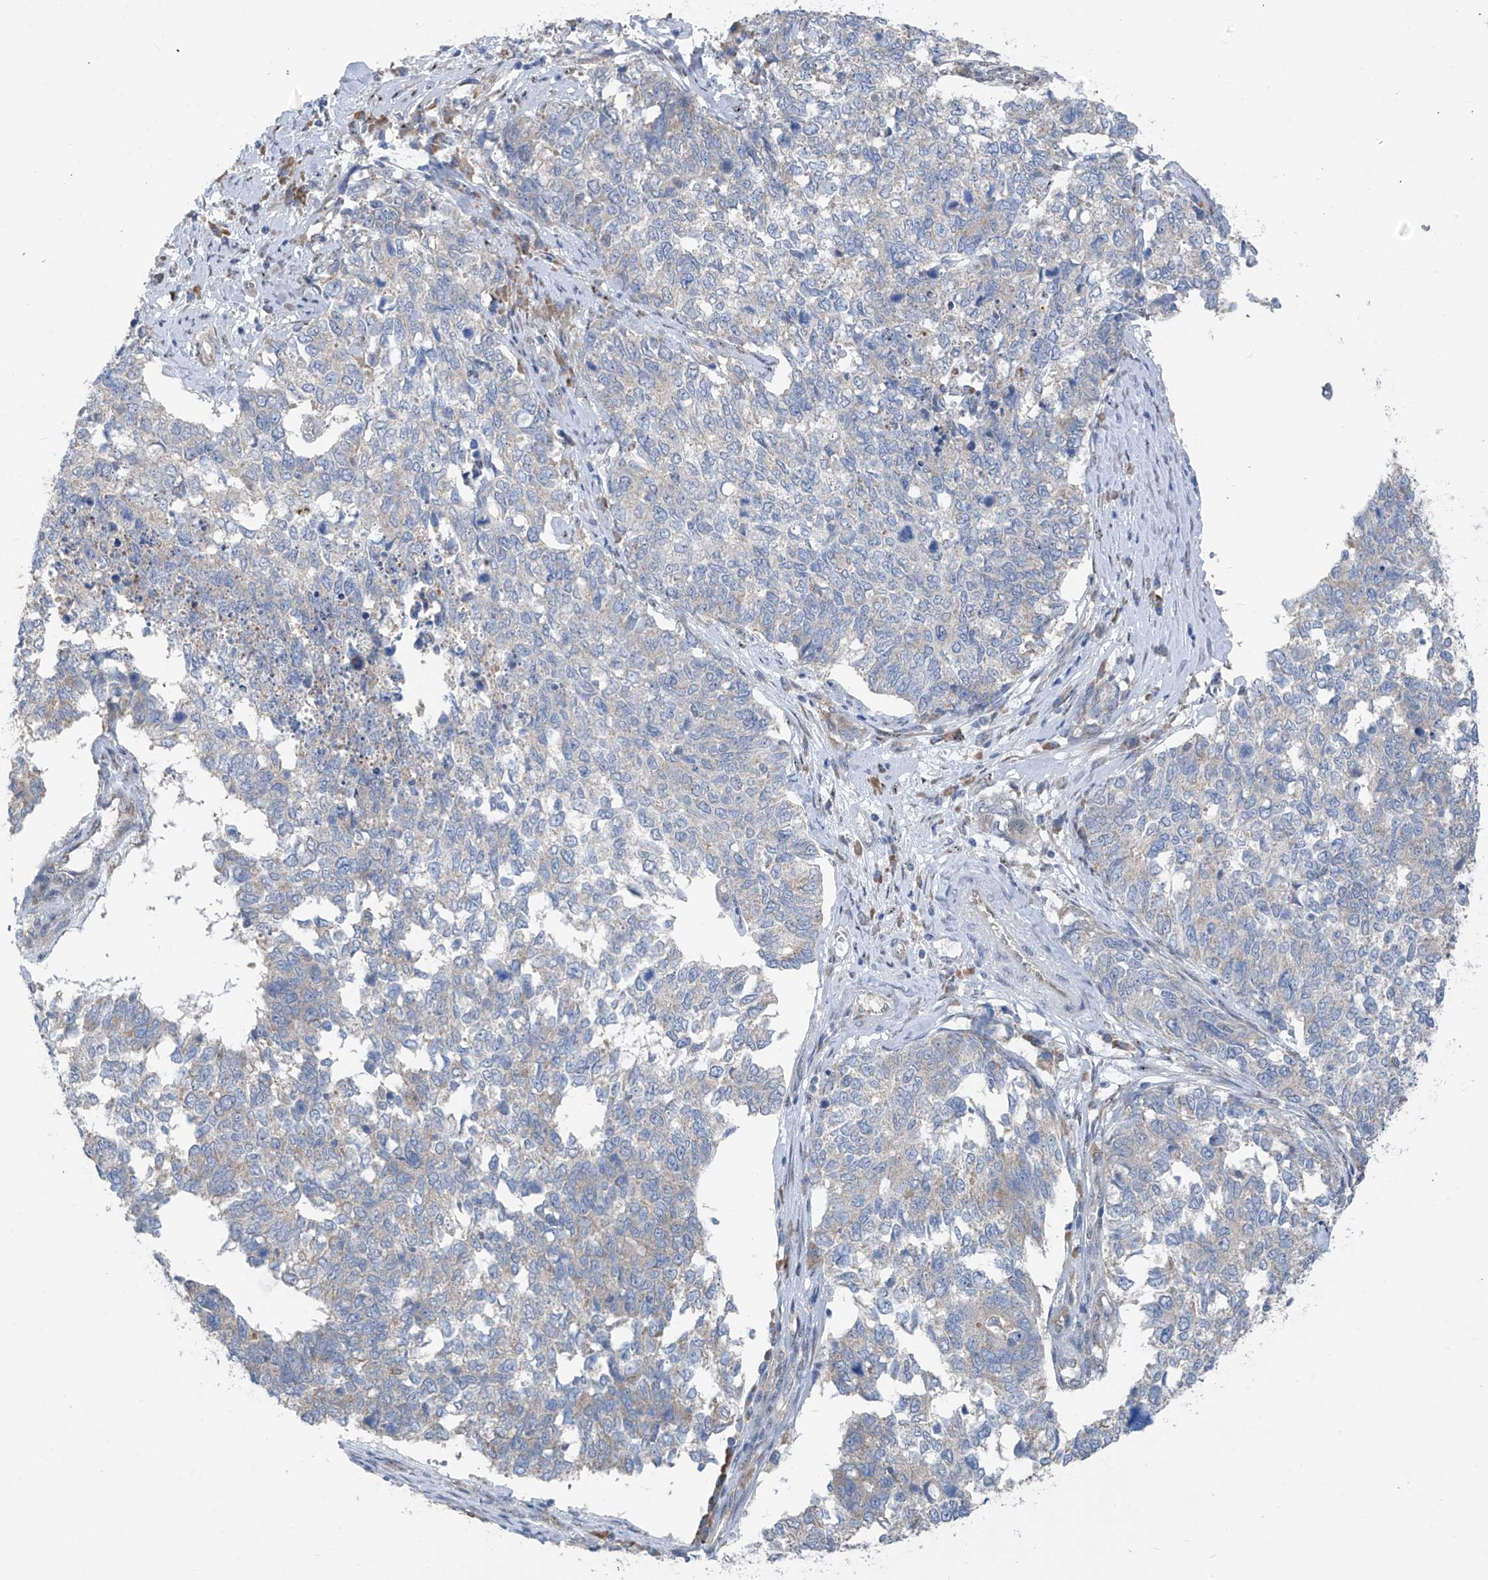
{"staining": {"intensity": "negative", "quantity": "none", "location": "none"}, "tissue": "cervical cancer", "cell_type": "Tumor cells", "image_type": "cancer", "snomed": [{"axis": "morphology", "description": "Squamous cell carcinoma, NOS"}, {"axis": "topography", "description": "Cervix"}], "caption": "Immunohistochemistry (IHC) histopathology image of squamous cell carcinoma (cervical) stained for a protein (brown), which displays no expression in tumor cells.", "gene": "RPL4", "patient": {"sex": "female", "age": 63}}